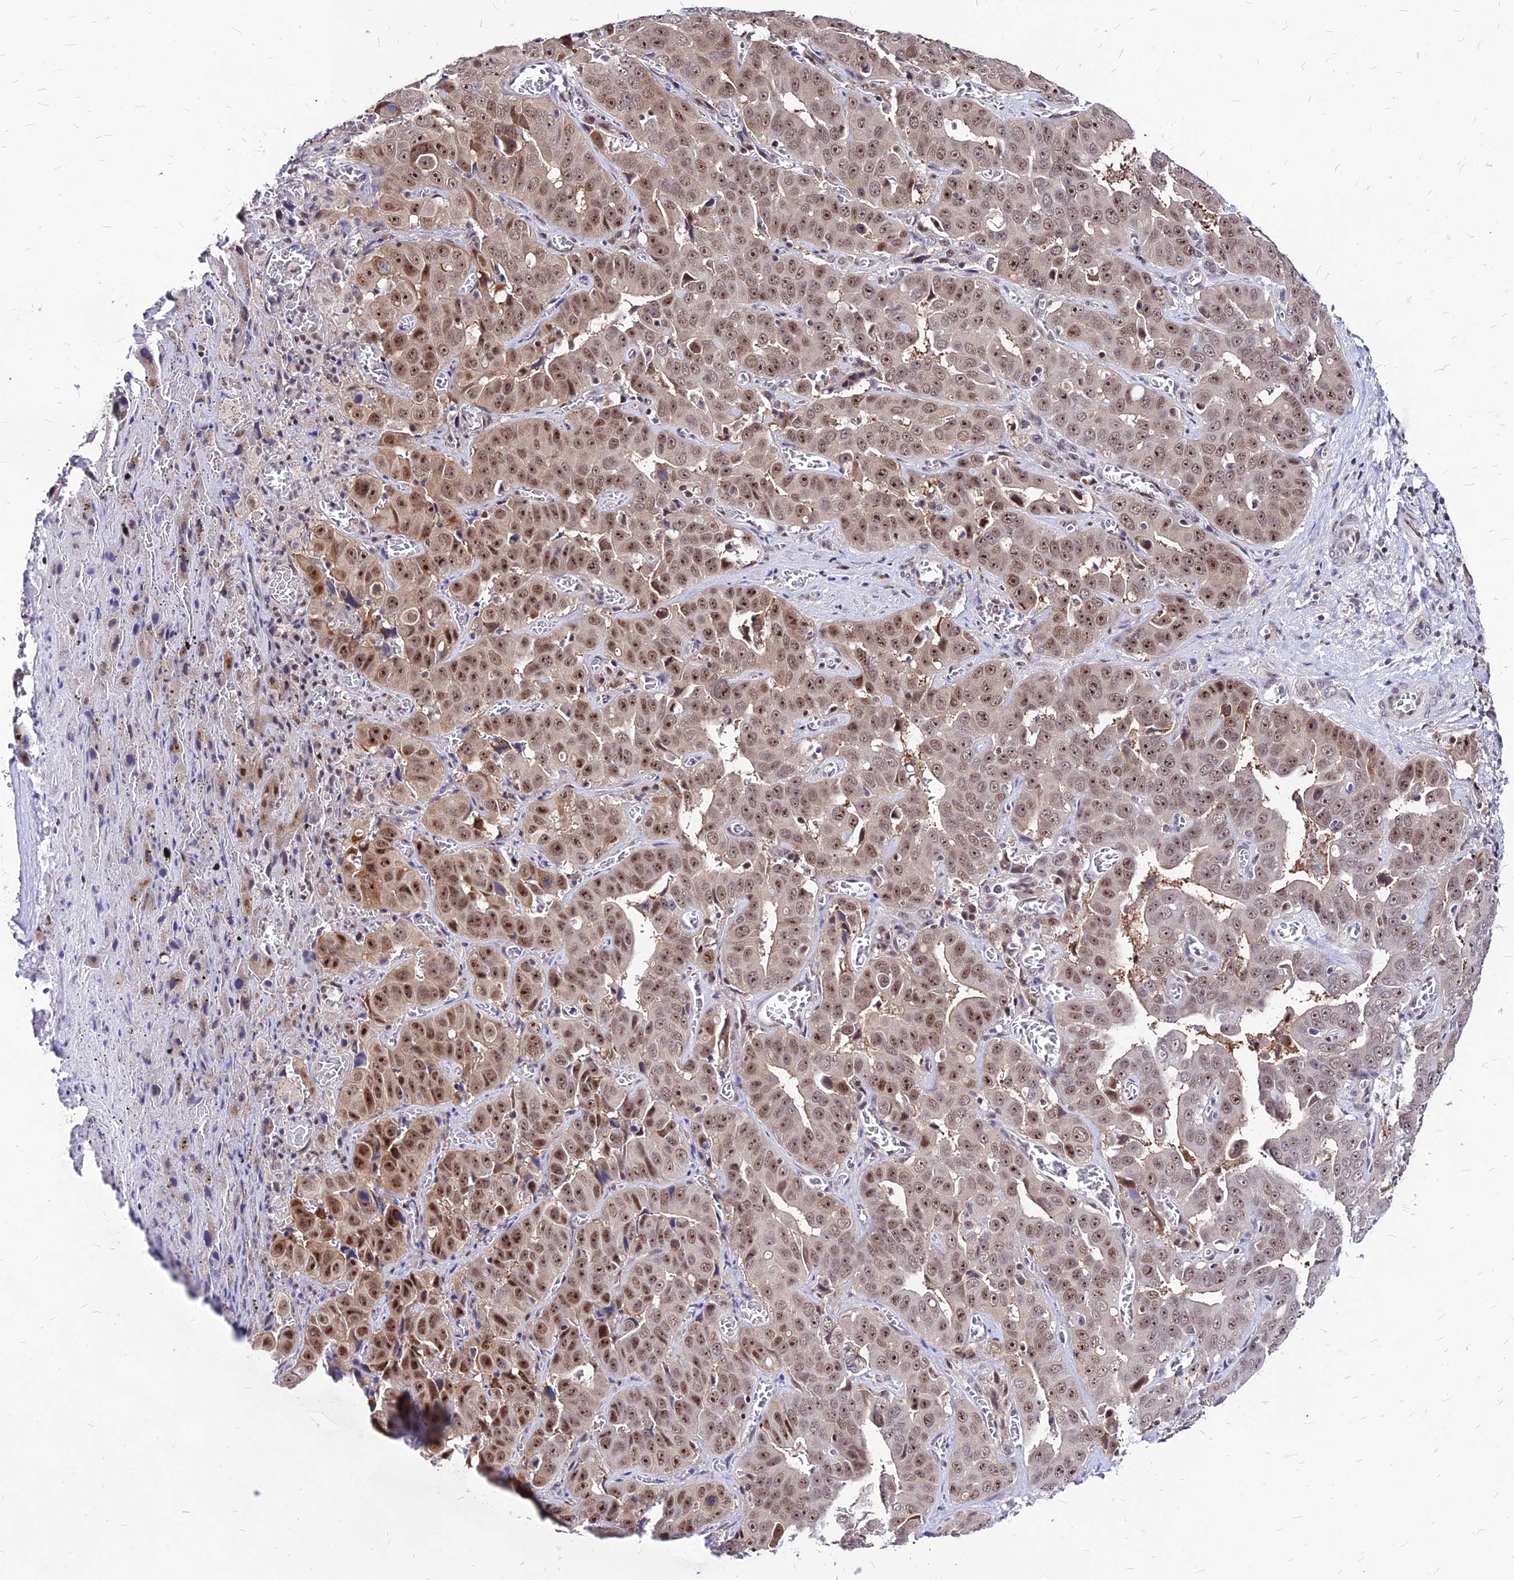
{"staining": {"intensity": "strong", "quantity": "25%-75%", "location": "nuclear"}, "tissue": "liver cancer", "cell_type": "Tumor cells", "image_type": "cancer", "snomed": [{"axis": "morphology", "description": "Cholangiocarcinoma"}, {"axis": "topography", "description": "Liver"}], "caption": "IHC of human liver cancer shows high levels of strong nuclear staining in approximately 25%-75% of tumor cells.", "gene": "DDX55", "patient": {"sex": "female", "age": 52}}